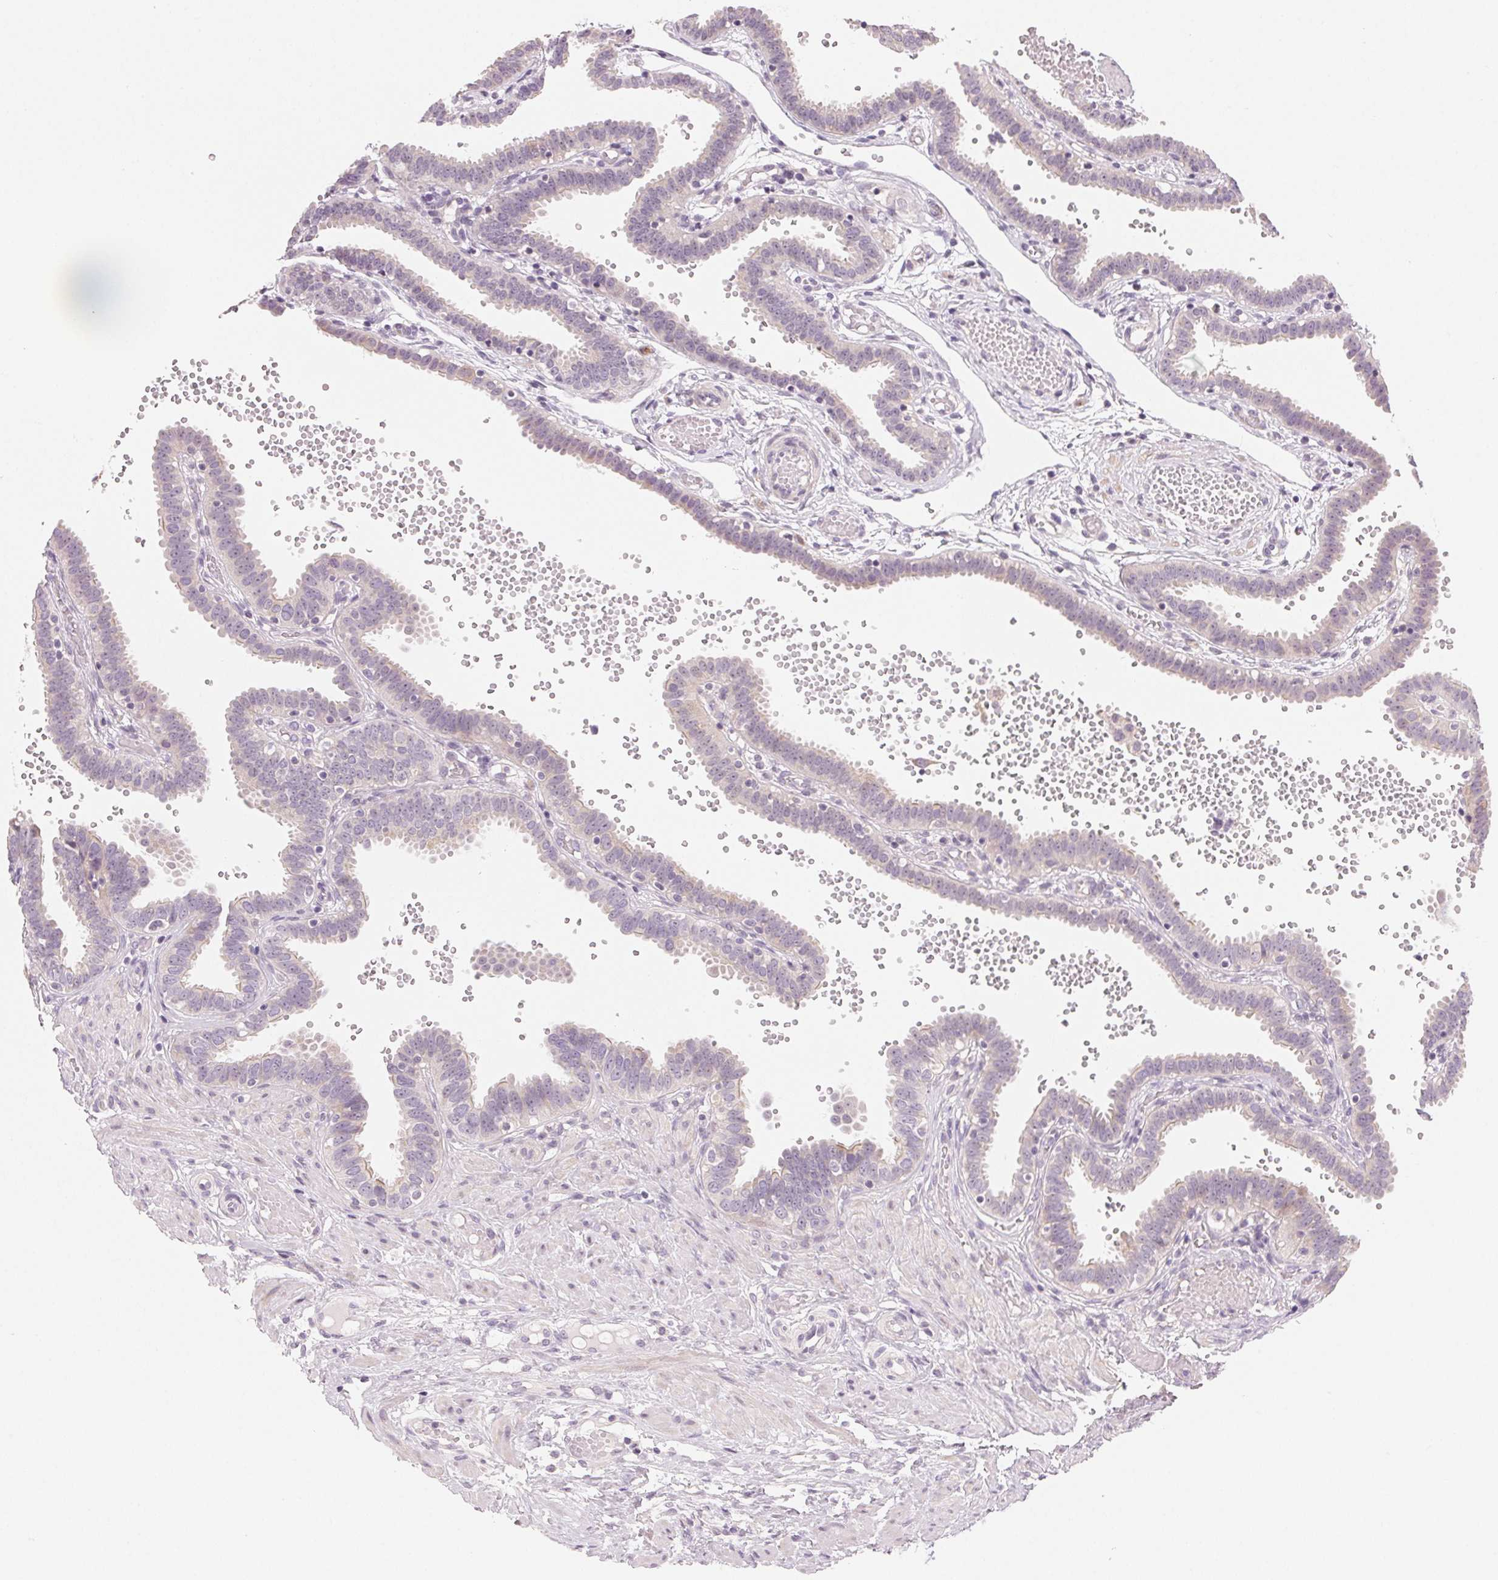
{"staining": {"intensity": "negative", "quantity": "none", "location": "none"}, "tissue": "fallopian tube", "cell_type": "Glandular cells", "image_type": "normal", "snomed": [{"axis": "morphology", "description": "Normal tissue, NOS"}, {"axis": "topography", "description": "Fallopian tube"}], "caption": "A micrograph of fallopian tube stained for a protein demonstrates no brown staining in glandular cells.", "gene": "MYBL1", "patient": {"sex": "female", "age": 37}}